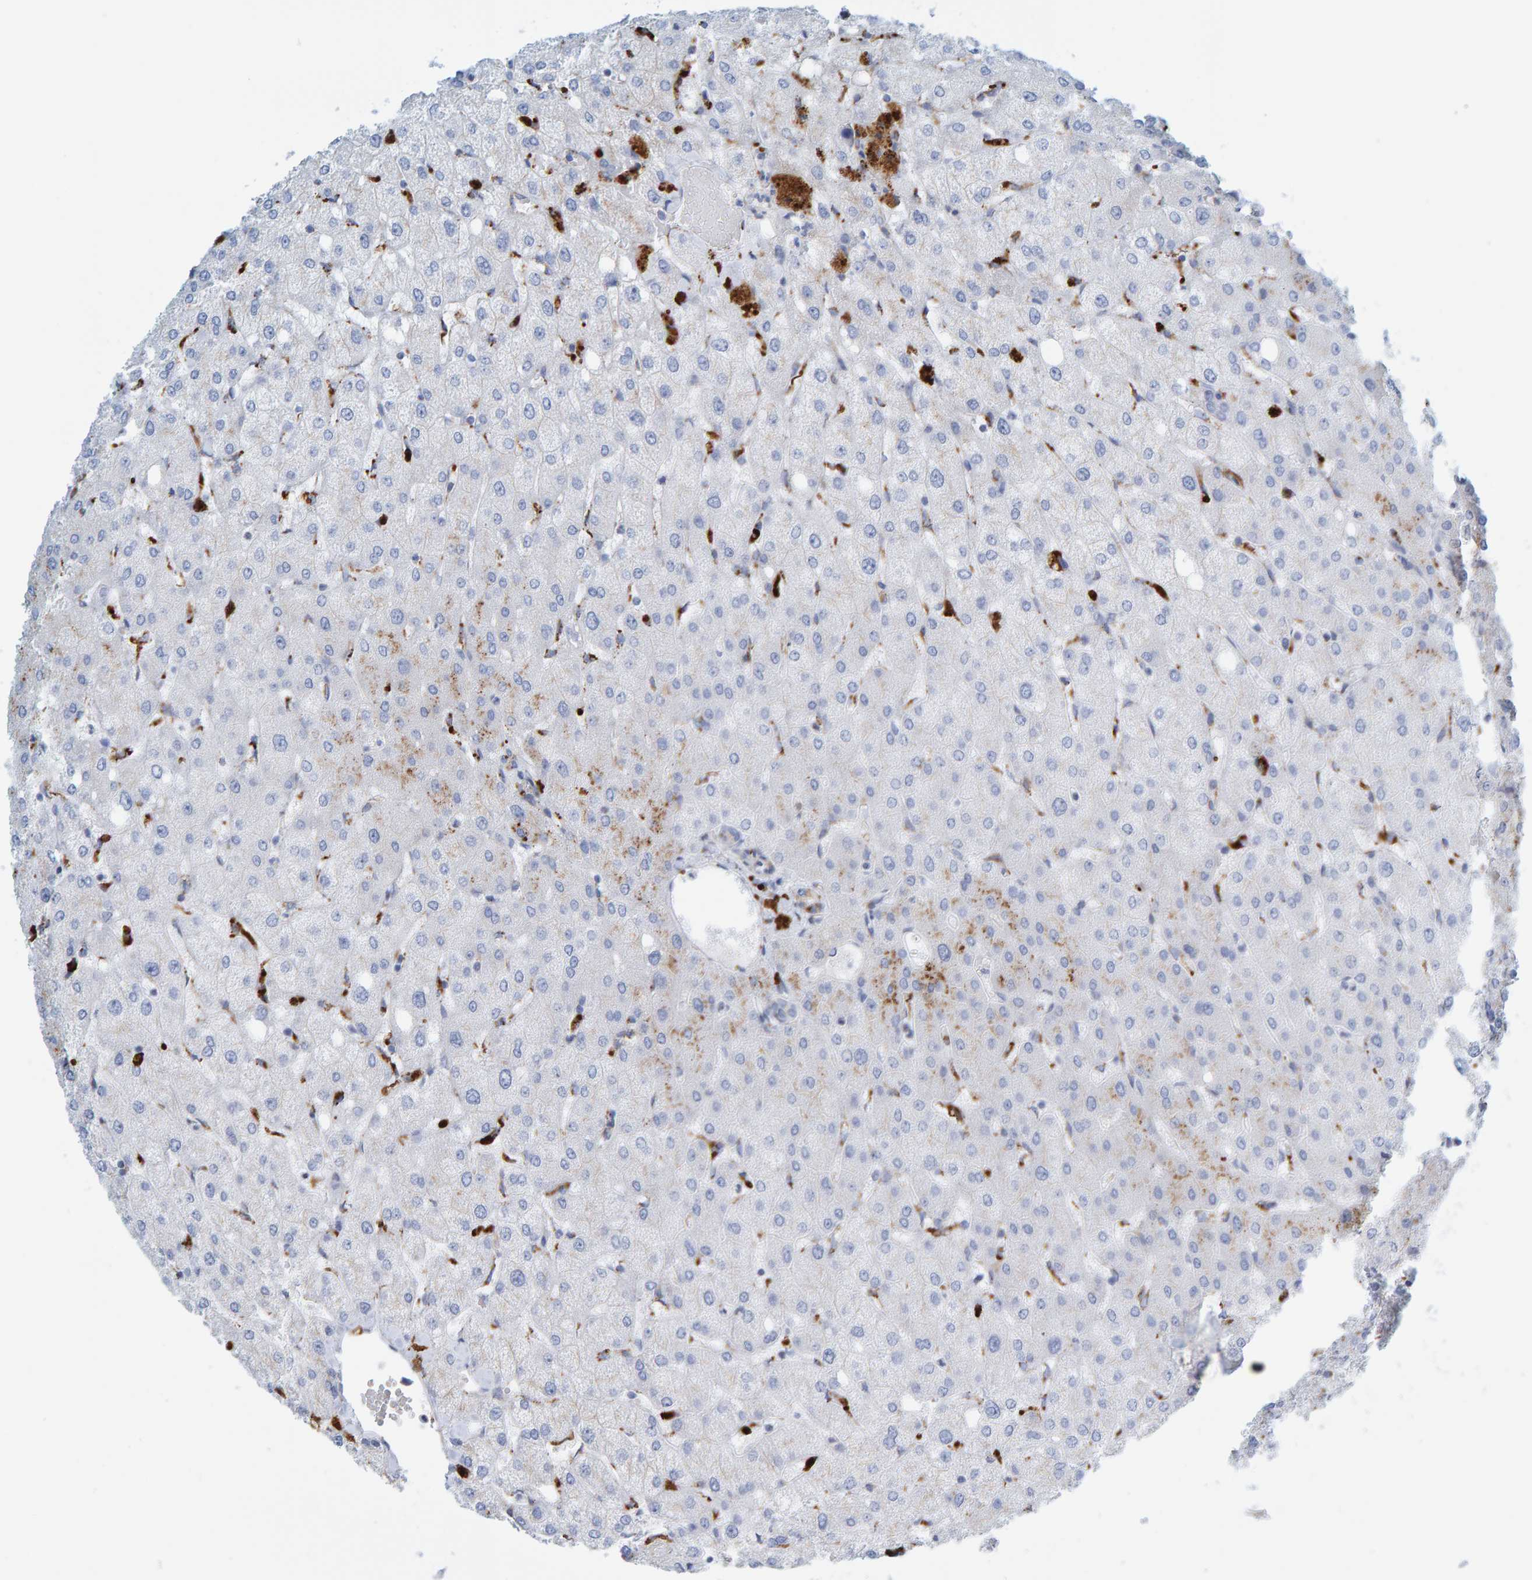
{"staining": {"intensity": "weak", "quantity": "<25%", "location": "cytoplasmic/membranous"}, "tissue": "liver", "cell_type": "Cholangiocytes", "image_type": "normal", "snomed": [{"axis": "morphology", "description": "Normal tissue, NOS"}, {"axis": "topography", "description": "Liver"}], "caption": "The immunohistochemistry image has no significant expression in cholangiocytes of liver. The staining was performed using DAB (3,3'-diaminobenzidine) to visualize the protein expression in brown, while the nuclei were stained in blue with hematoxylin (Magnification: 20x).", "gene": "BIN3", "patient": {"sex": "female", "age": 54}}